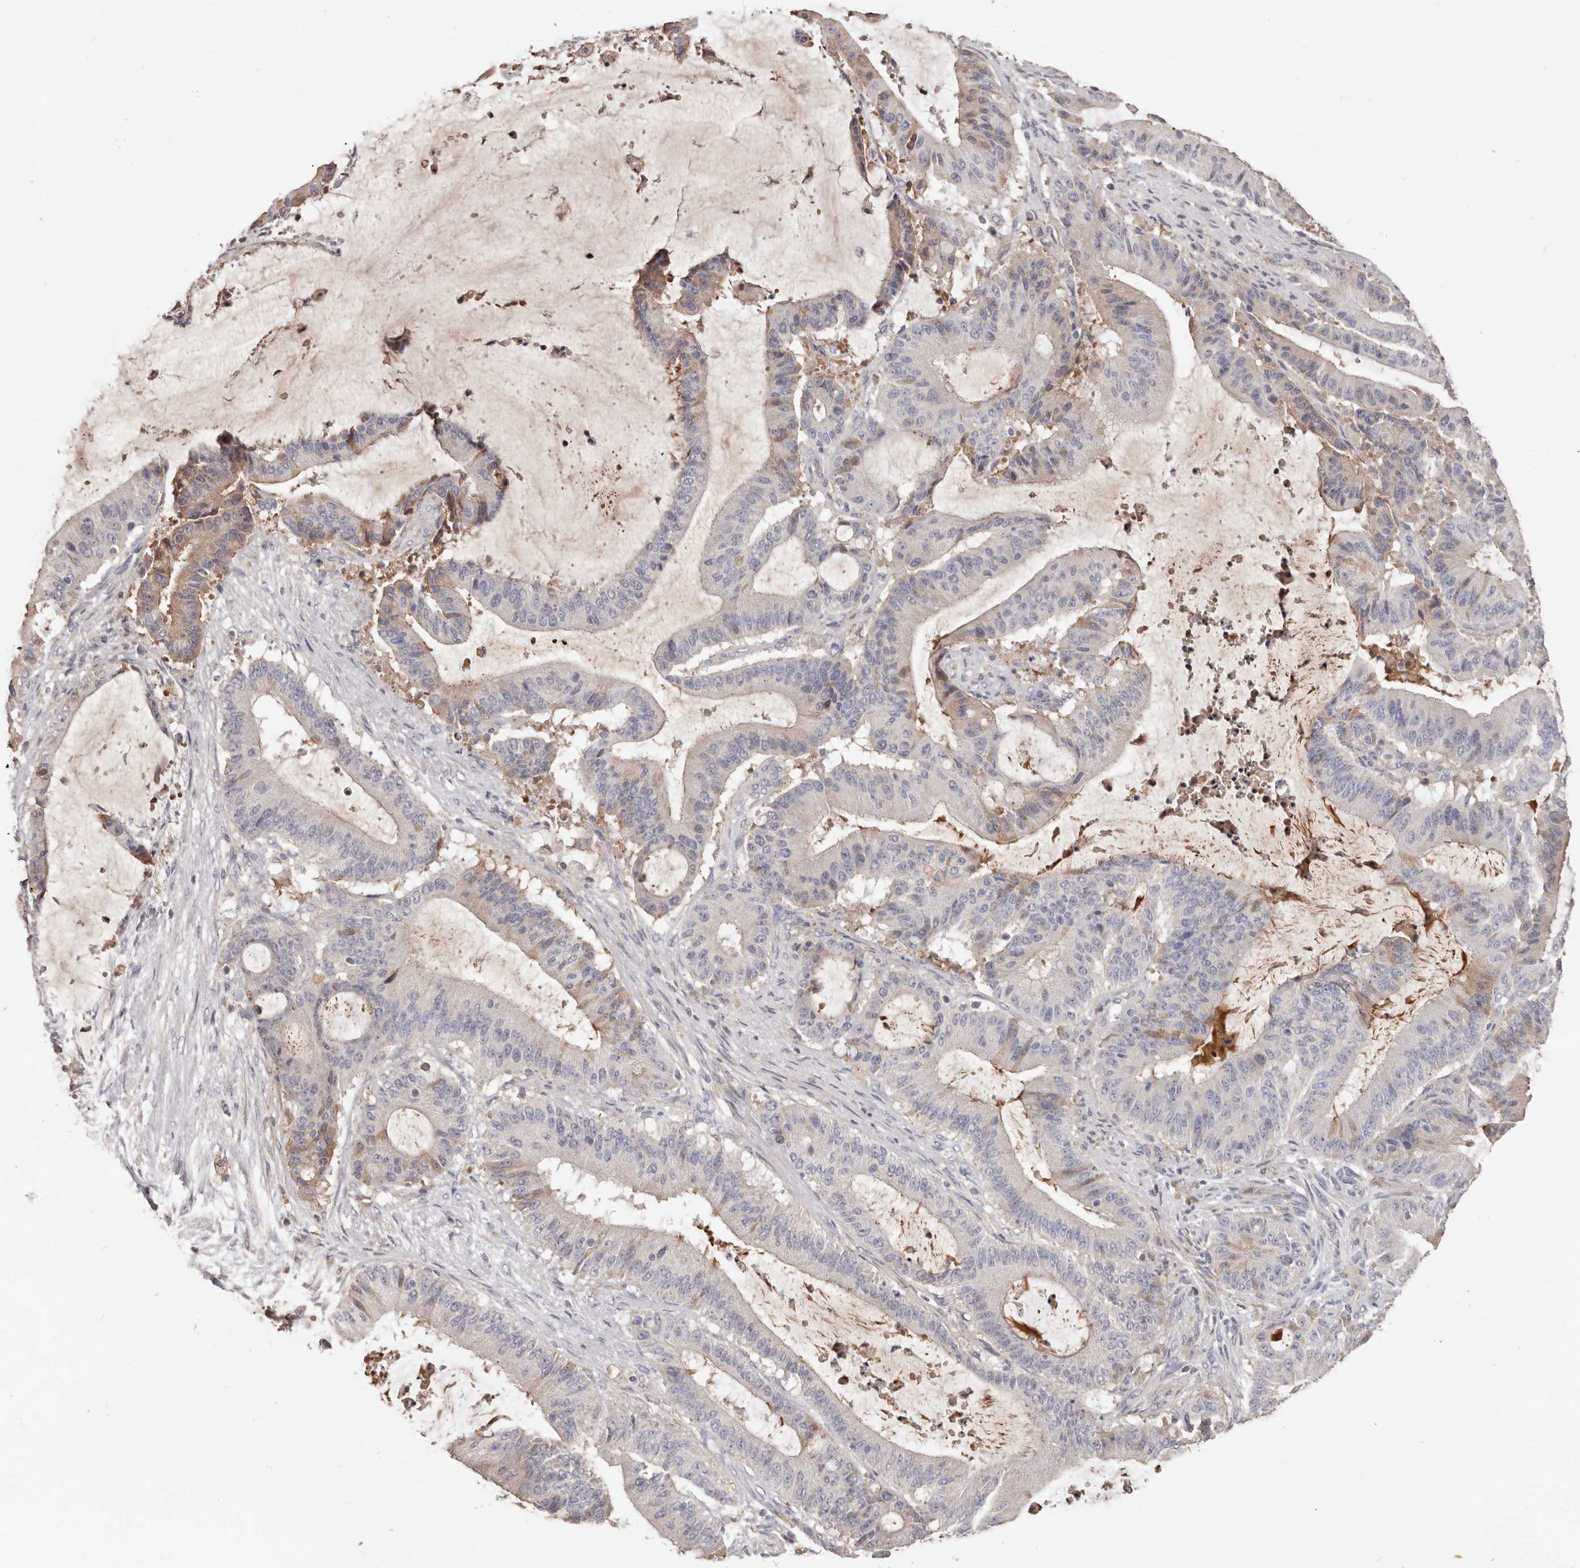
{"staining": {"intensity": "weak", "quantity": "<25%", "location": "cytoplasmic/membranous"}, "tissue": "liver cancer", "cell_type": "Tumor cells", "image_type": "cancer", "snomed": [{"axis": "morphology", "description": "Normal tissue, NOS"}, {"axis": "morphology", "description": "Cholangiocarcinoma"}, {"axis": "topography", "description": "Liver"}, {"axis": "topography", "description": "Peripheral nerve tissue"}], "caption": "Immunohistochemistry (IHC) of liver cancer (cholangiocarcinoma) shows no expression in tumor cells.", "gene": "HCAR2", "patient": {"sex": "female", "age": 73}}